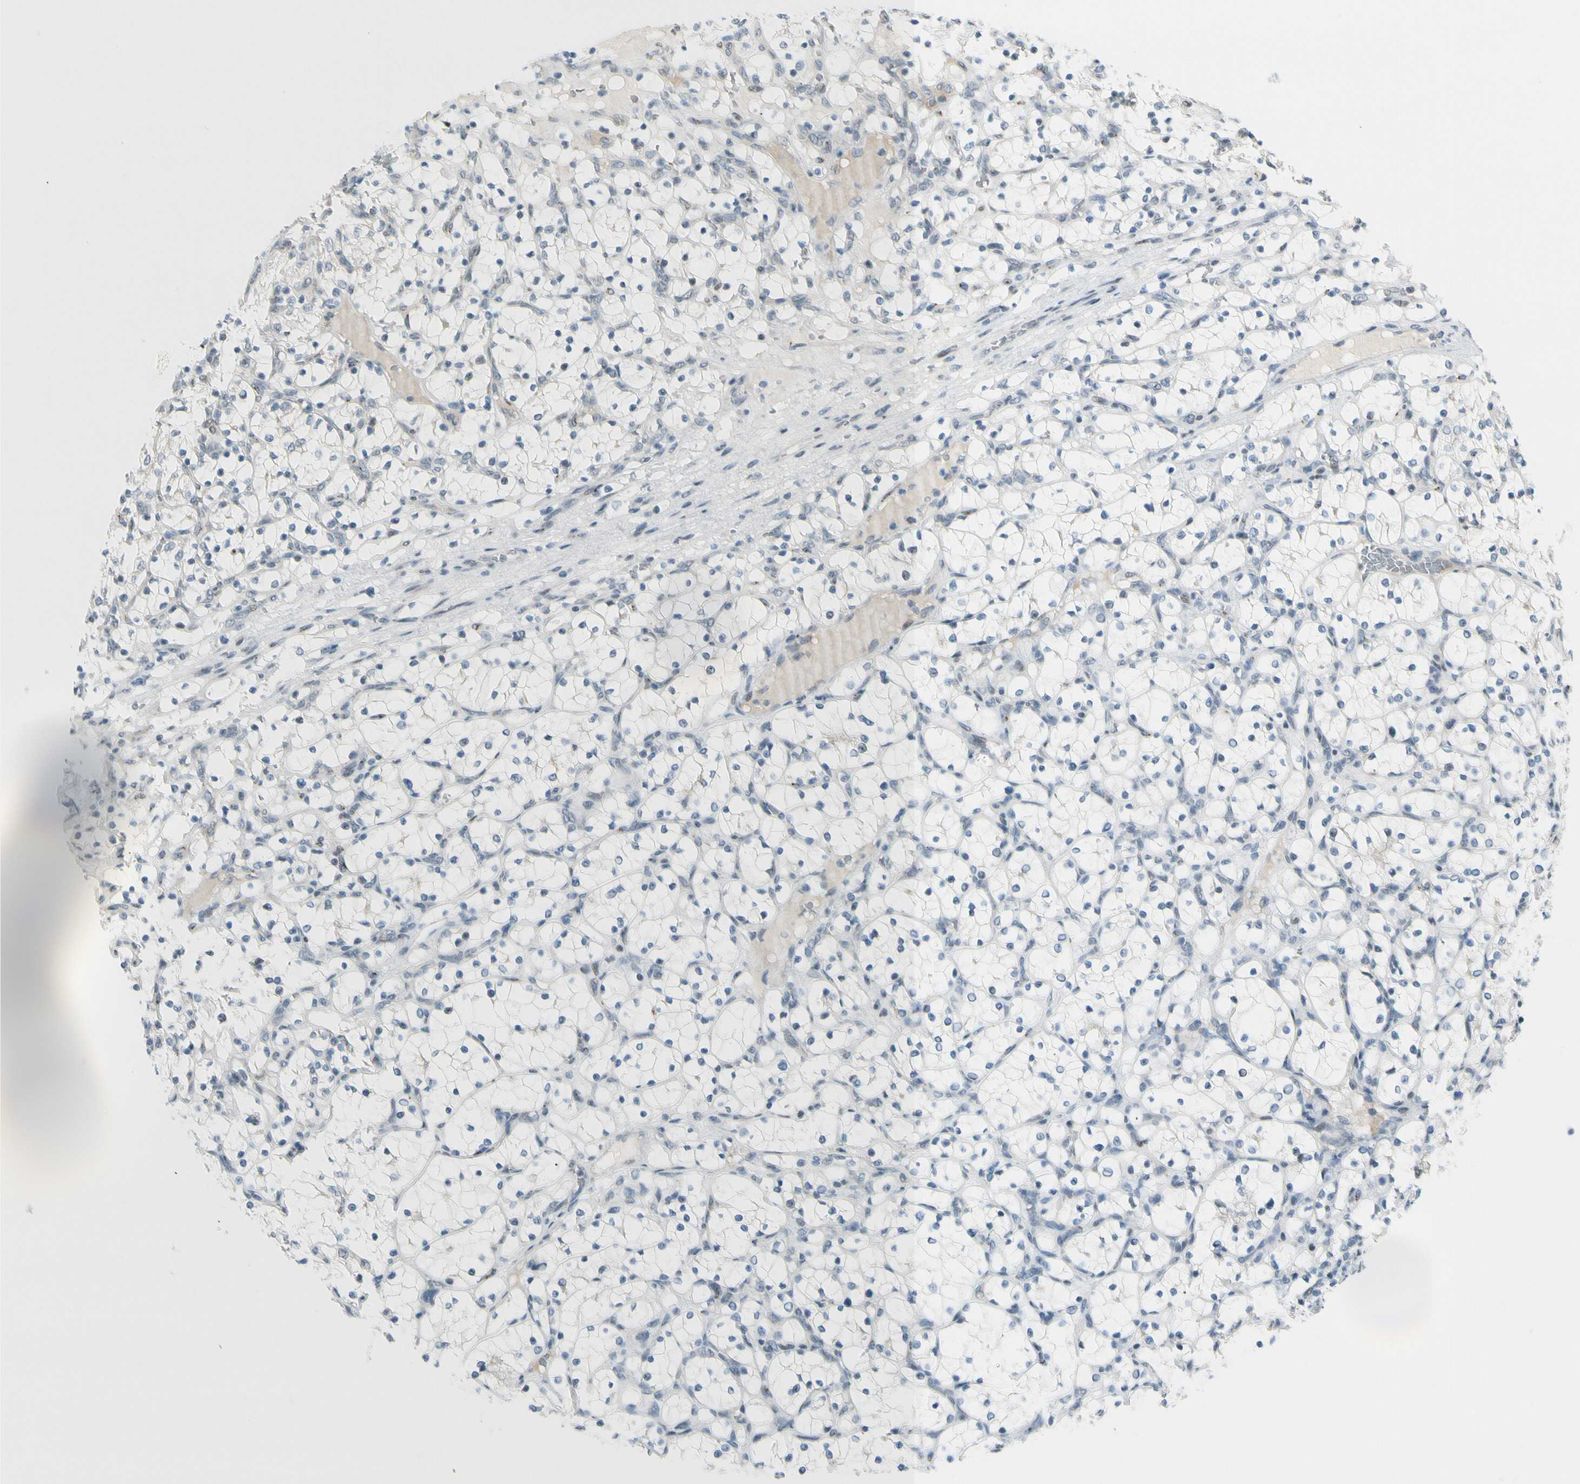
{"staining": {"intensity": "negative", "quantity": "none", "location": "none"}, "tissue": "renal cancer", "cell_type": "Tumor cells", "image_type": "cancer", "snomed": [{"axis": "morphology", "description": "Adenocarcinoma, NOS"}, {"axis": "topography", "description": "Kidney"}], "caption": "Micrograph shows no significant protein expression in tumor cells of renal cancer.", "gene": "B4GALNT1", "patient": {"sex": "female", "age": 69}}